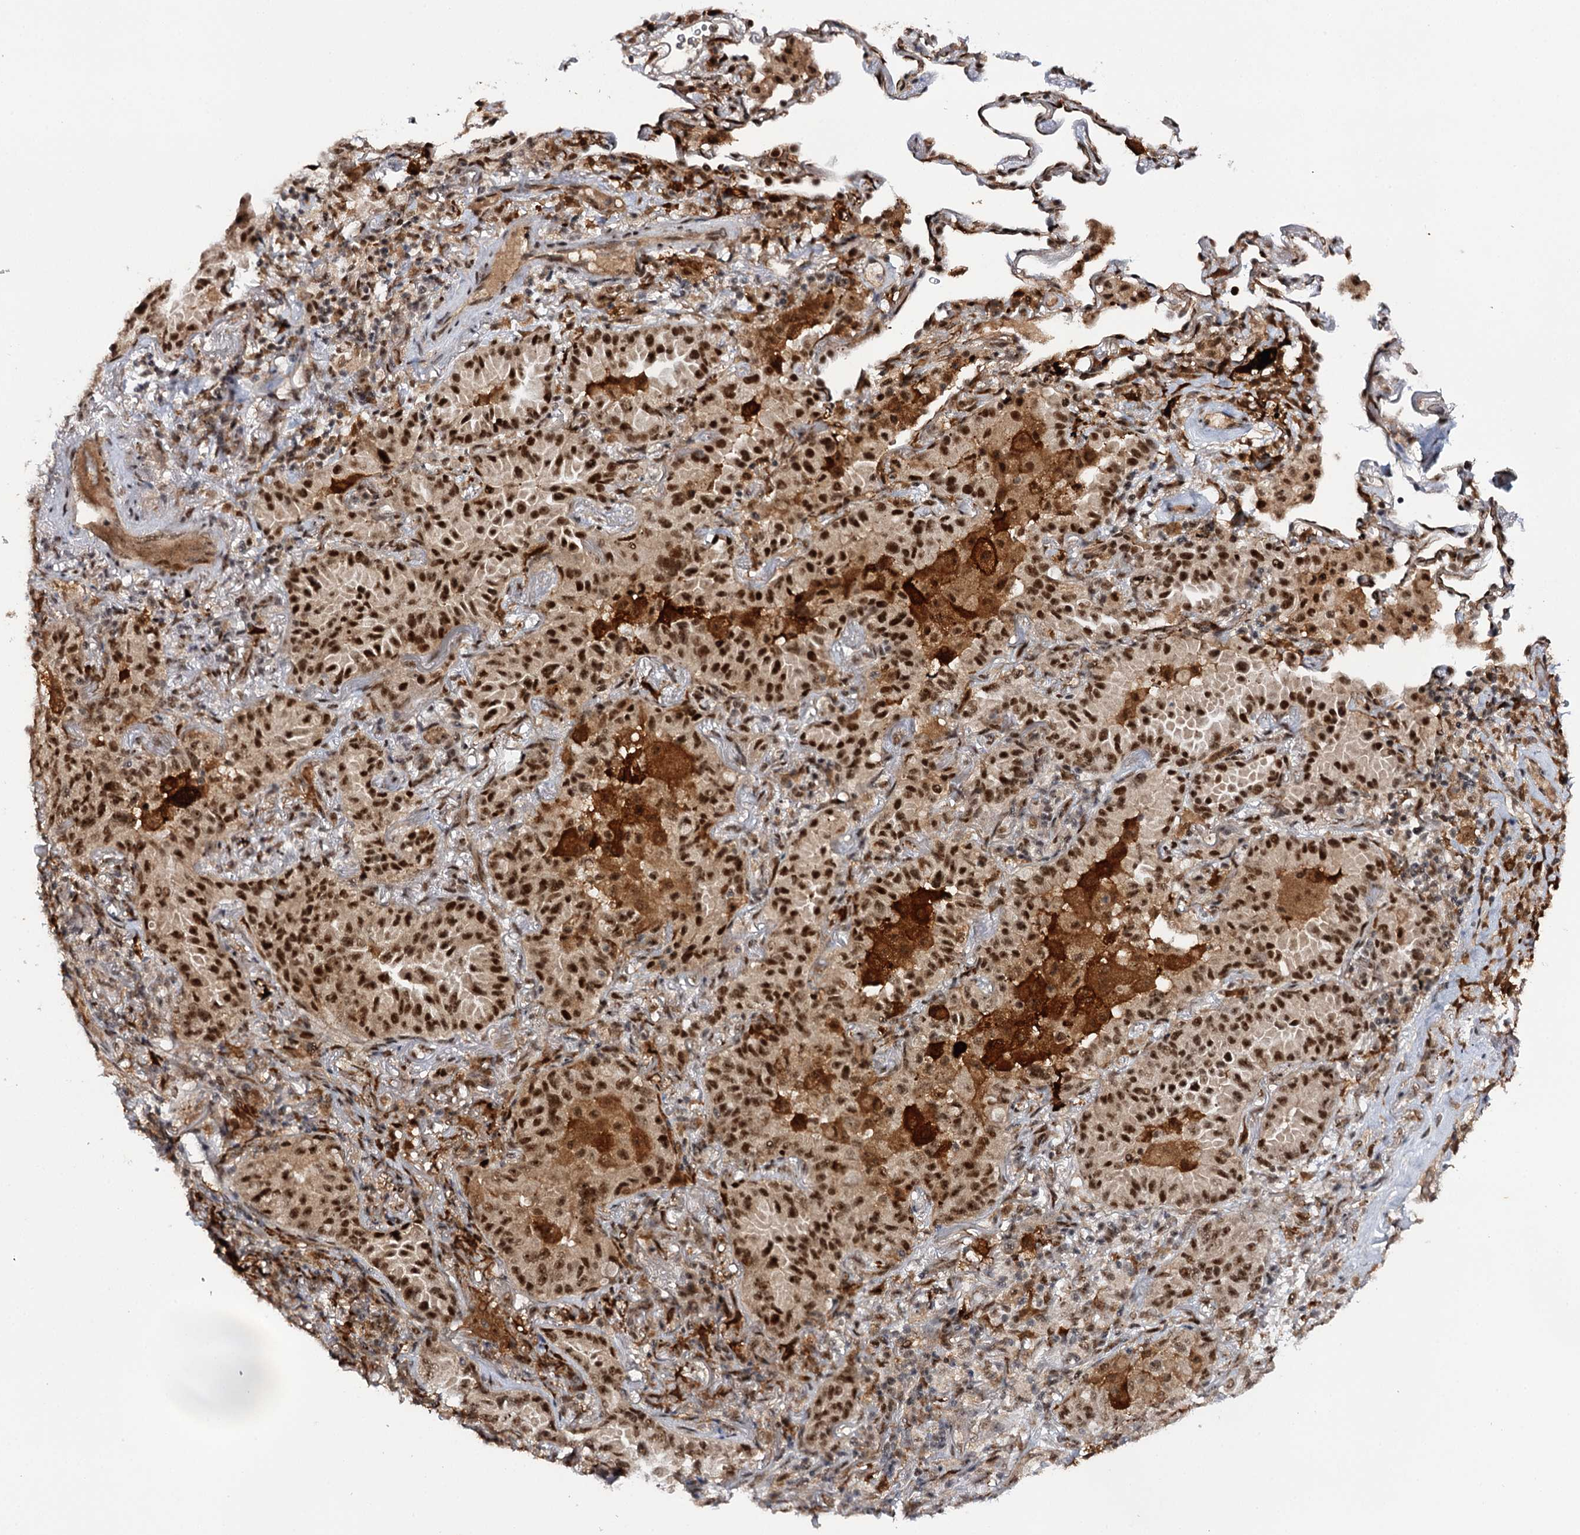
{"staining": {"intensity": "strong", "quantity": ">75%", "location": "nuclear"}, "tissue": "lung cancer", "cell_type": "Tumor cells", "image_type": "cancer", "snomed": [{"axis": "morphology", "description": "Adenocarcinoma, NOS"}, {"axis": "topography", "description": "Lung"}], "caption": "Lung adenocarcinoma was stained to show a protein in brown. There is high levels of strong nuclear expression in about >75% of tumor cells. The staining is performed using DAB (3,3'-diaminobenzidine) brown chromogen to label protein expression. The nuclei are counter-stained blue using hematoxylin.", "gene": "BUD13", "patient": {"sex": "female", "age": 69}}